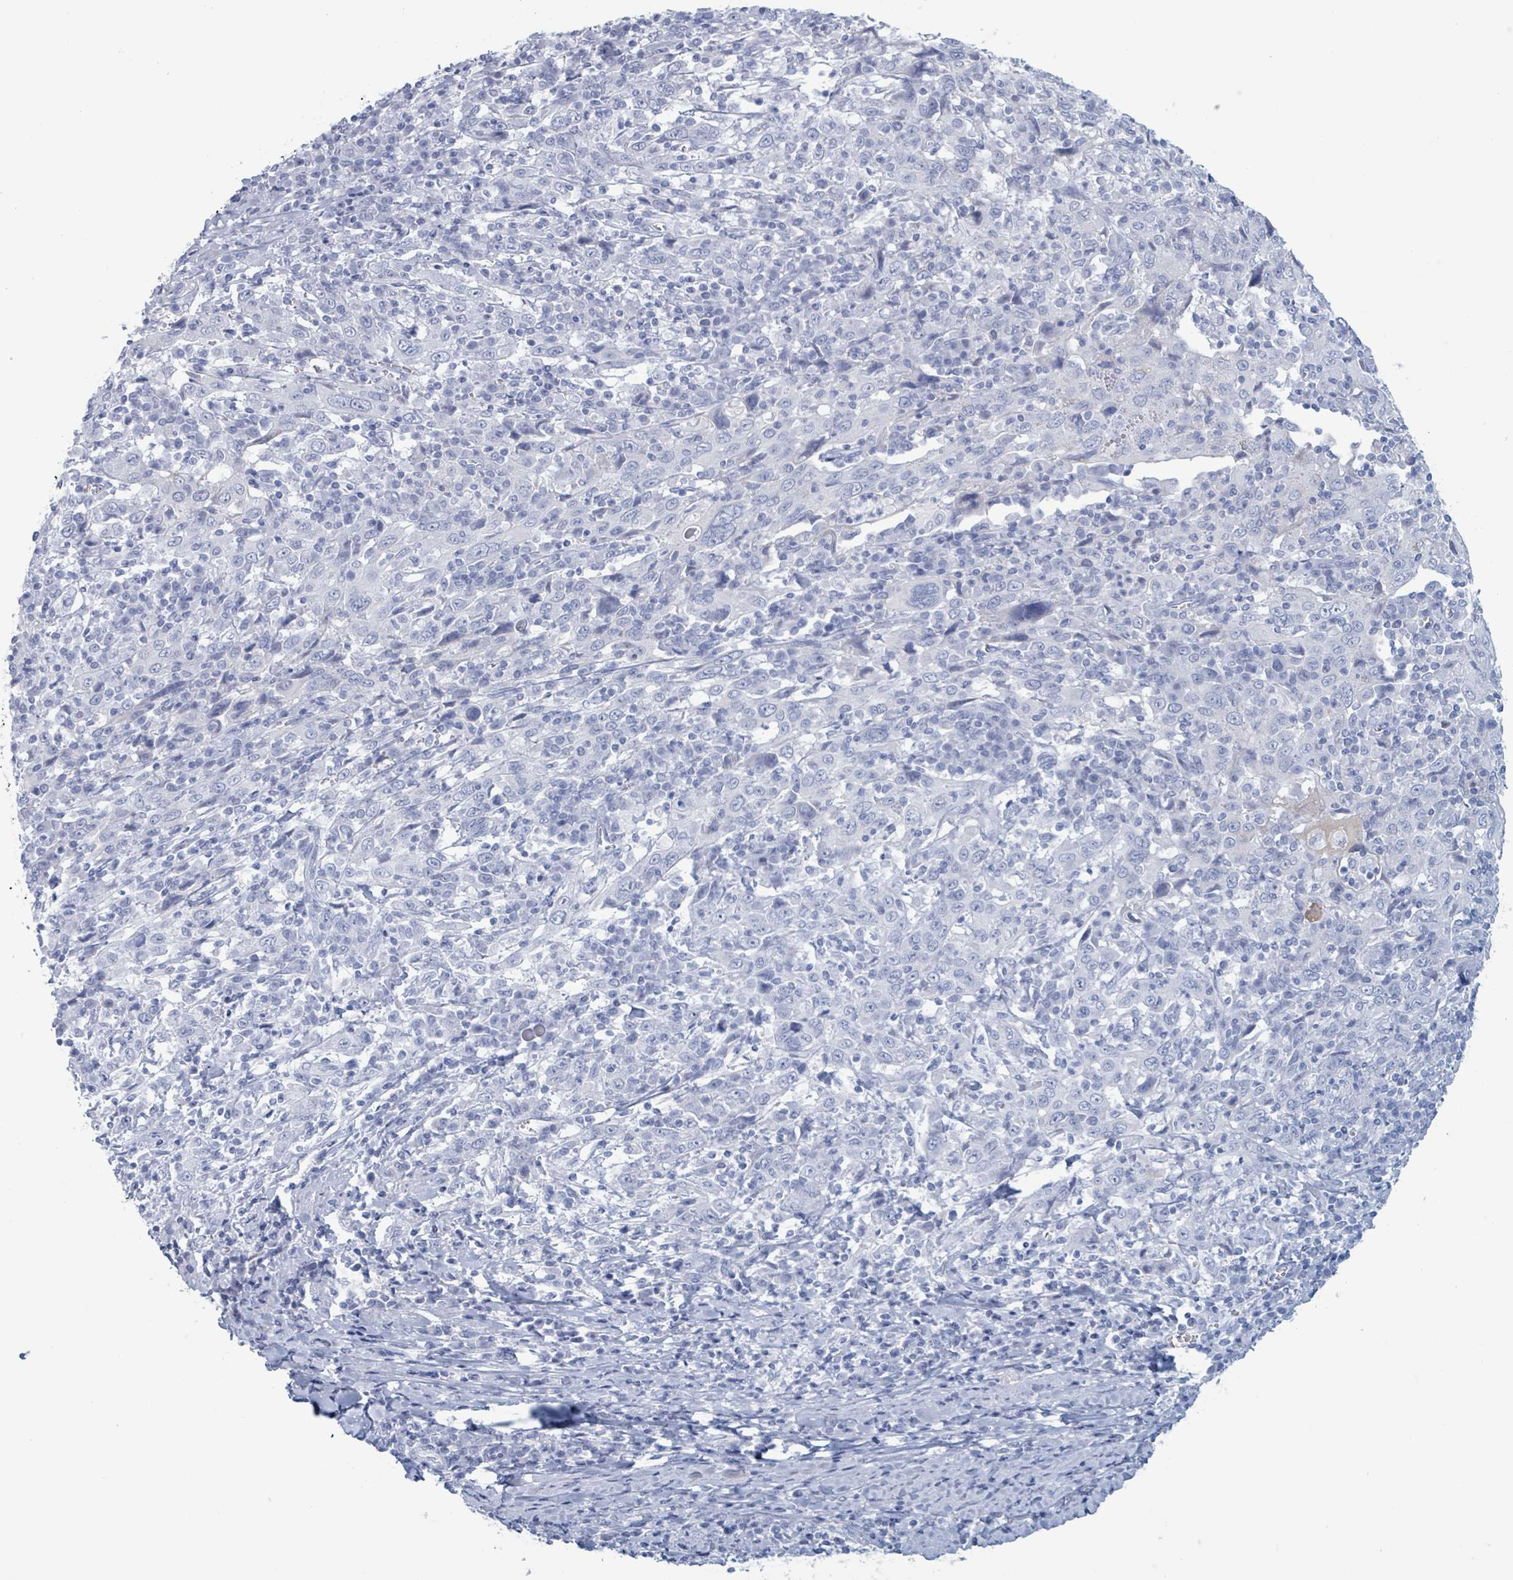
{"staining": {"intensity": "negative", "quantity": "none", "location": "none"}, "tissue": "cervical cancer", "cell_type": "Tumor cells", "image_type": "cancer", "snomed": [{"axis": "morphology", "description": "Squamous cell carcinoma, NOS"}, {"axis": "topography", "description": "Cervix"}], "caption": "The image displays no significant staining in tumor cells of cervical cancer.", "gene": "KLK4", "patient": {"sex": "female", "age": 46}}